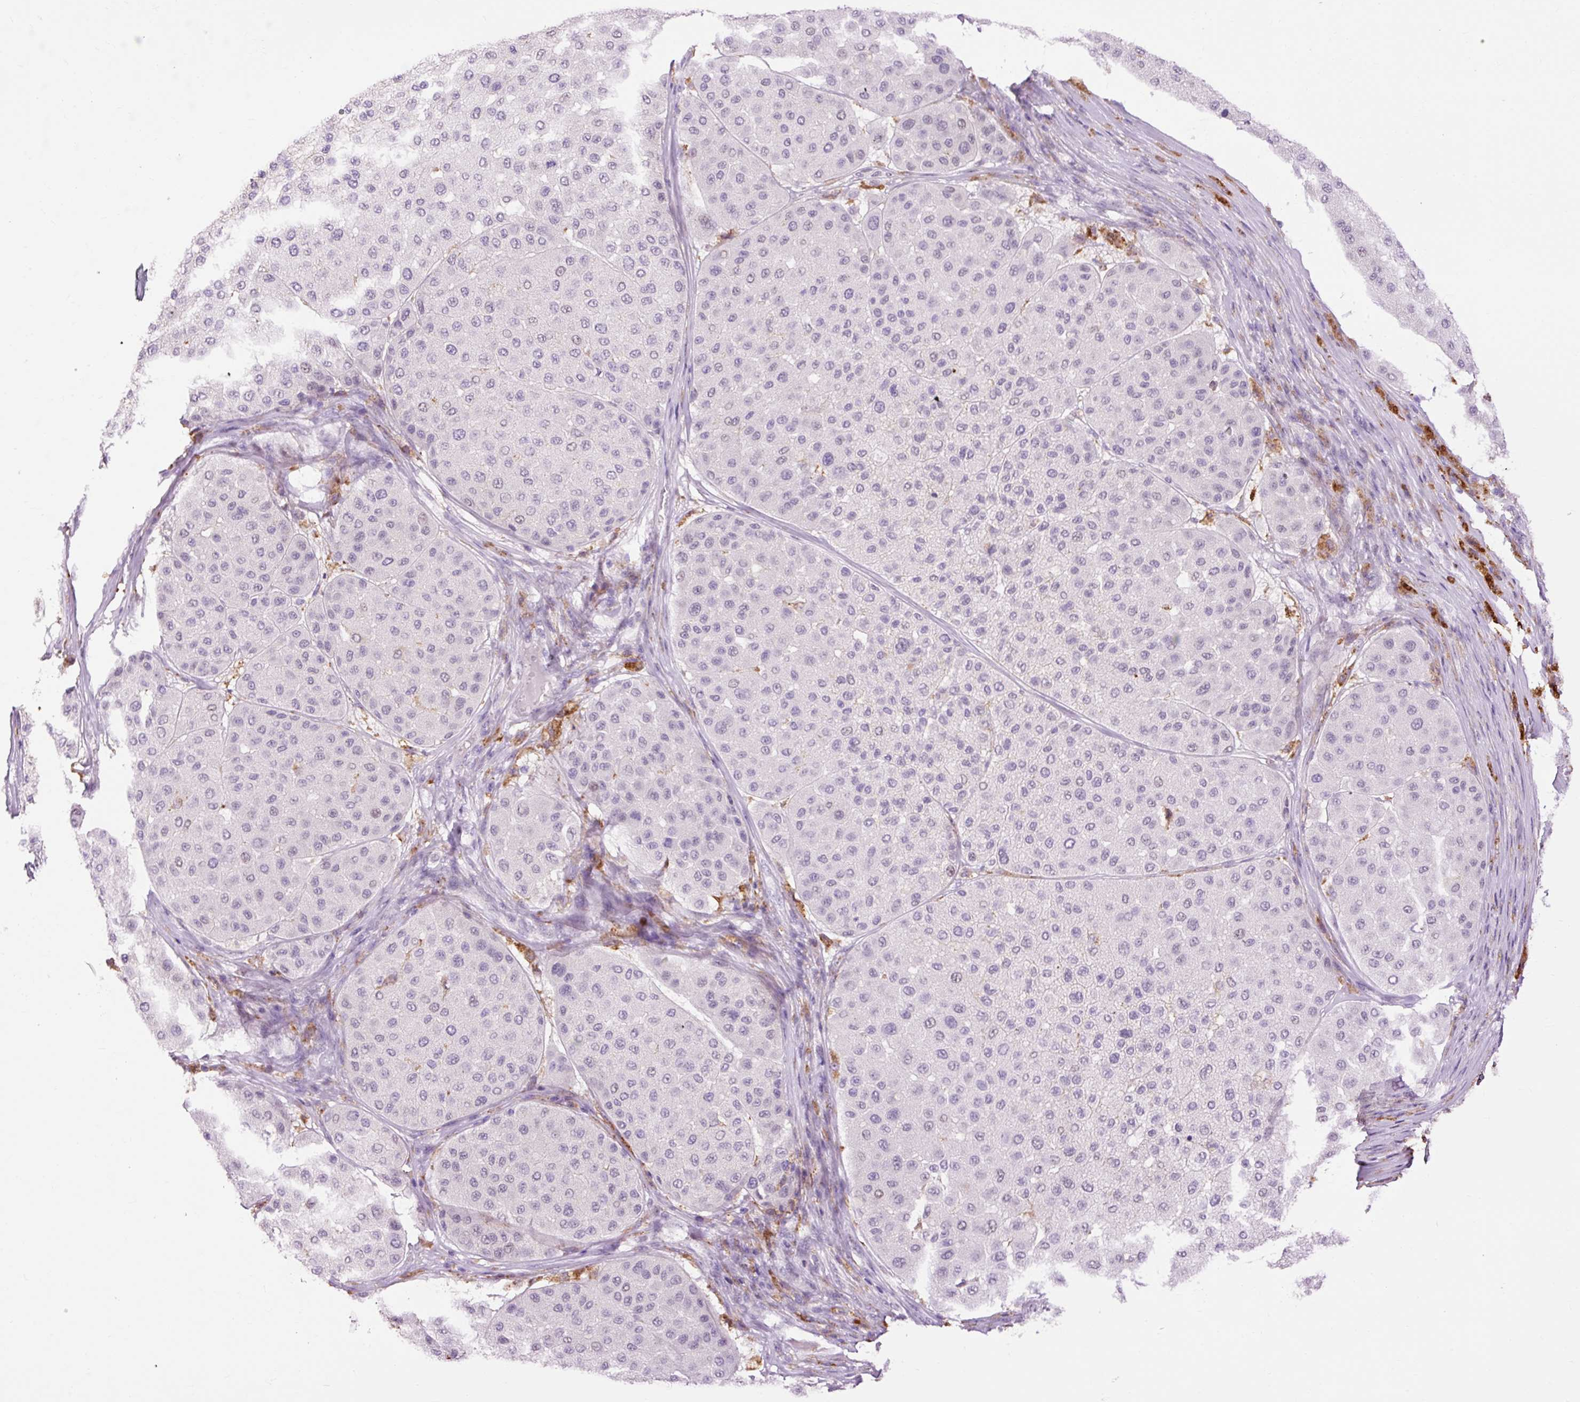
{"staining": {"intensity": "negative", "quantity": "none", "location": "none"}, "tissue": "melanoma", "cell_type": "Tumor cells", "image_type": "cancer", "snomed": [{"axis": "morphology", "description": "Malignant melanoma, Metastatic site"}, {"axis": "topography", "description": "Smooth muscle"}], "caption": "Protein analysis of malignant melanoma (metastatic site) exhibits no significant staining in tumor cells.", "gene": "LY86", "patient": {"sex": "male", "age": 41}}